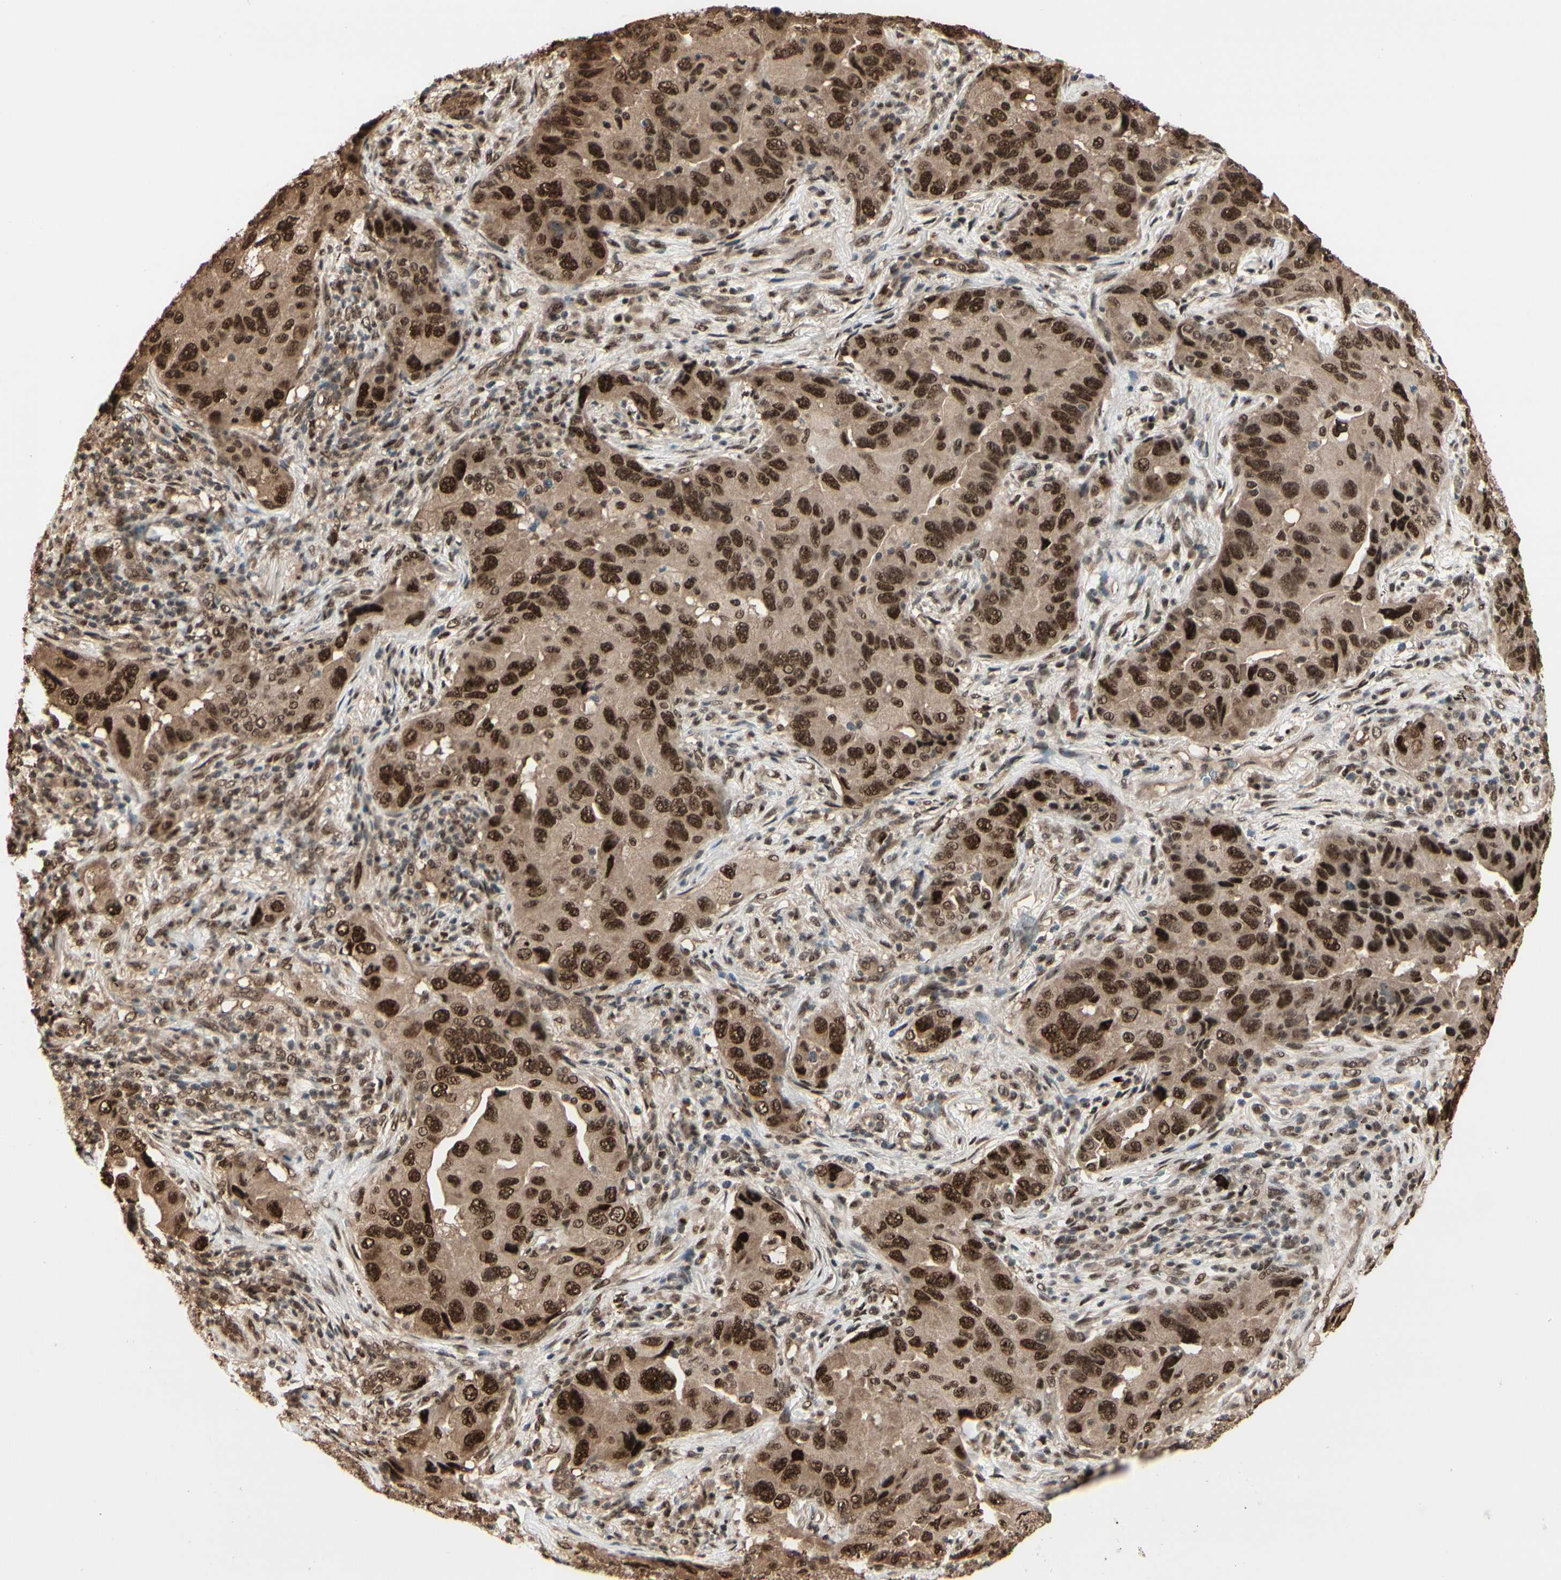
{"staining": {"intensity": "strong", "quantity": ">75%", "location": "cytoplasmic/membranous,nuclear"}, "tissue": "lung cancer", "cell_type": "Tumor cells", "image_type": "cancer", "snomed": [{"axis": "morphology", "description": "Adenocarcinoma, NOS"}, {"axis": "topography", "description": "Lung"}], "caption": "Strong cytoplasmic/membranous and nuclear expression for a protein is present in about >75% of tumor cells of lung cancer (adenocarcinoma) using IHC.", "gene": "HSF1", "patient": {"sex": "female", "age": 65}}